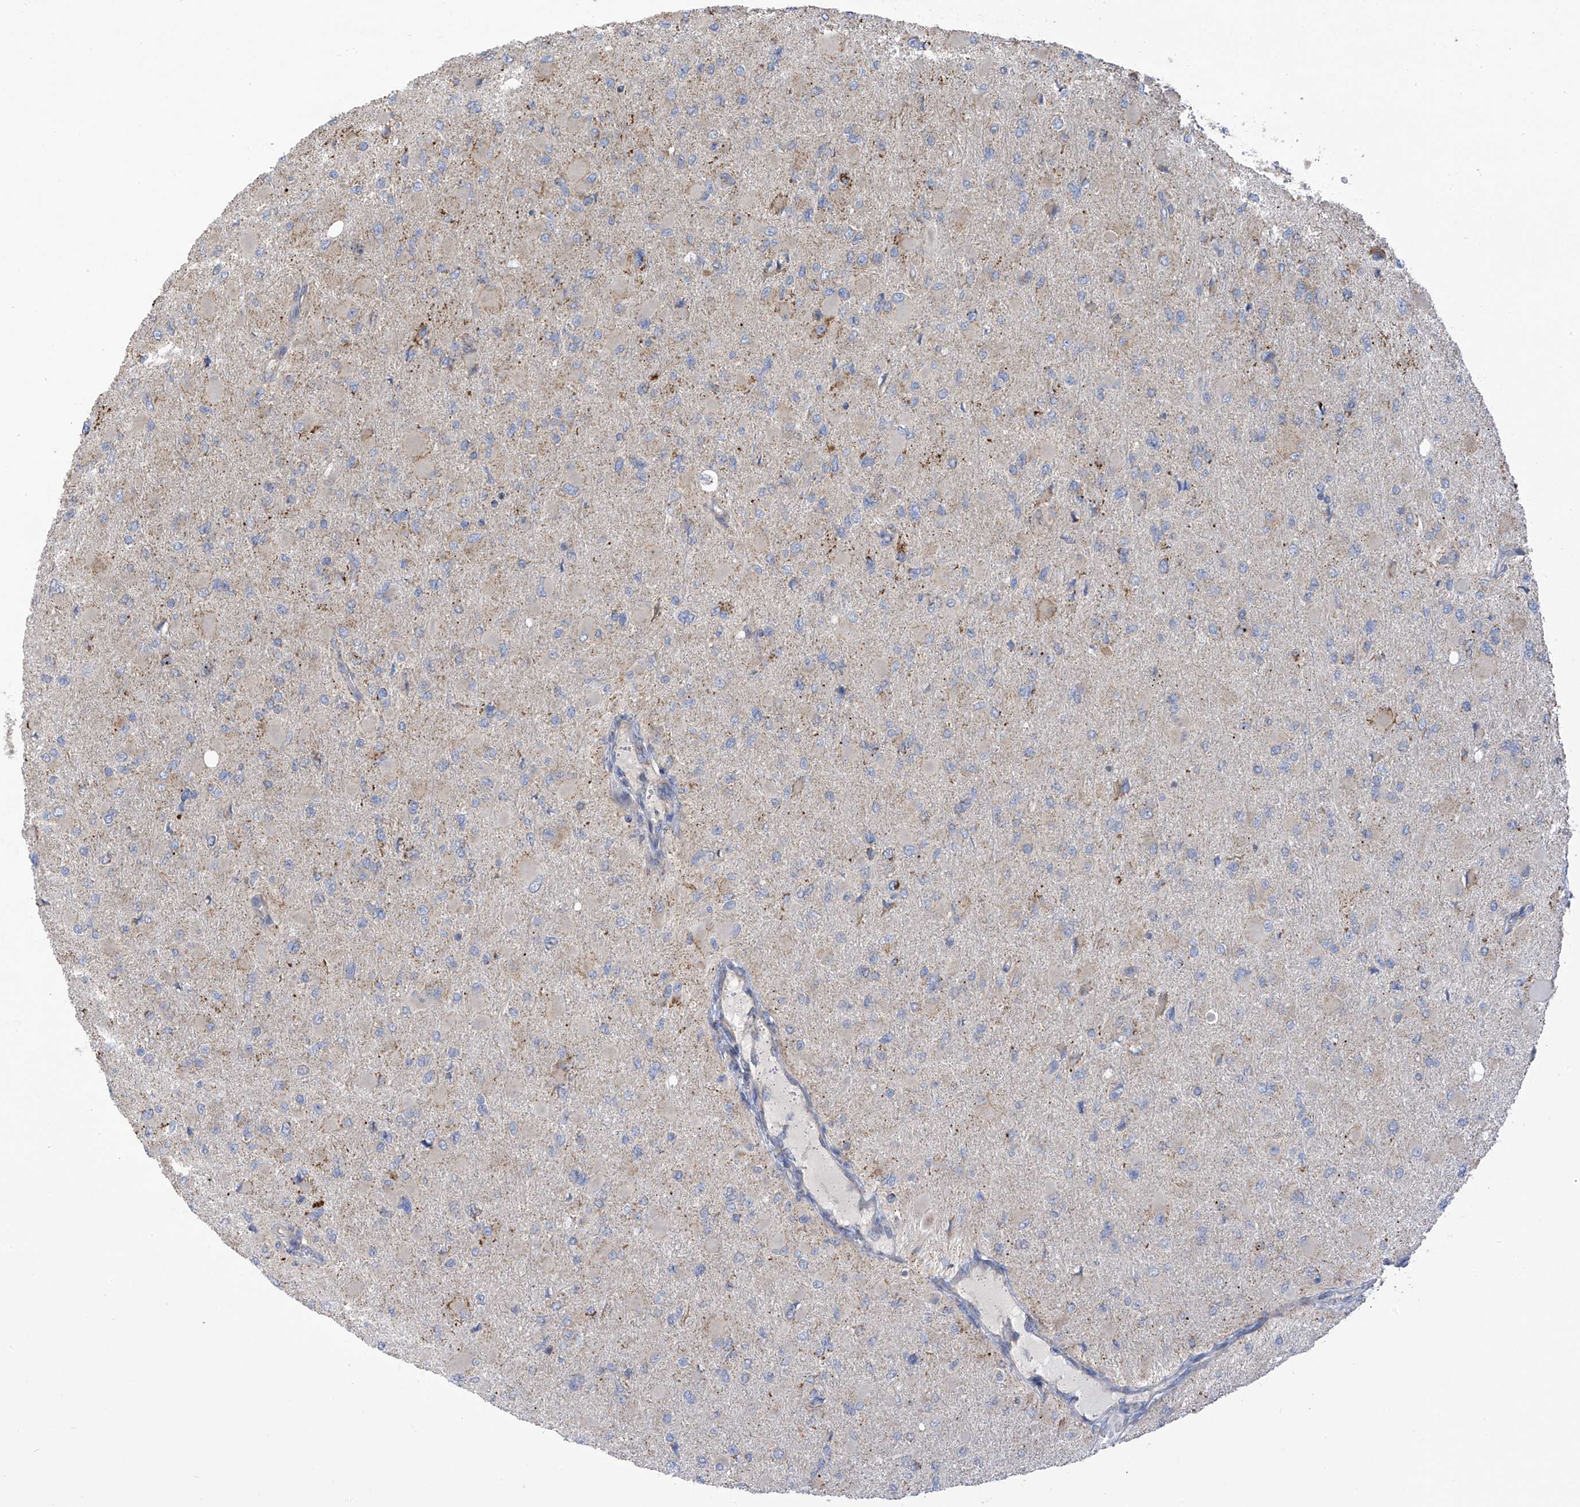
{"staining": {"intensity": "negative", "quantity": "none", "location": "none"}, "tissue": "glioma", "cell_type": "Tumor cells", "image_type": "cancer", "snomed": [{"axis": "morphology", "description": "Glioma, malignant, High grade"}, {"axis": "topography", "description": "Cerebral cortex"}], "caption": "A micrograph of glioma stained for a protein demonstrates no brown staining in tumor cells.", "gene": "PNPT1", "patient": {"sex": "female", "age": 36}}